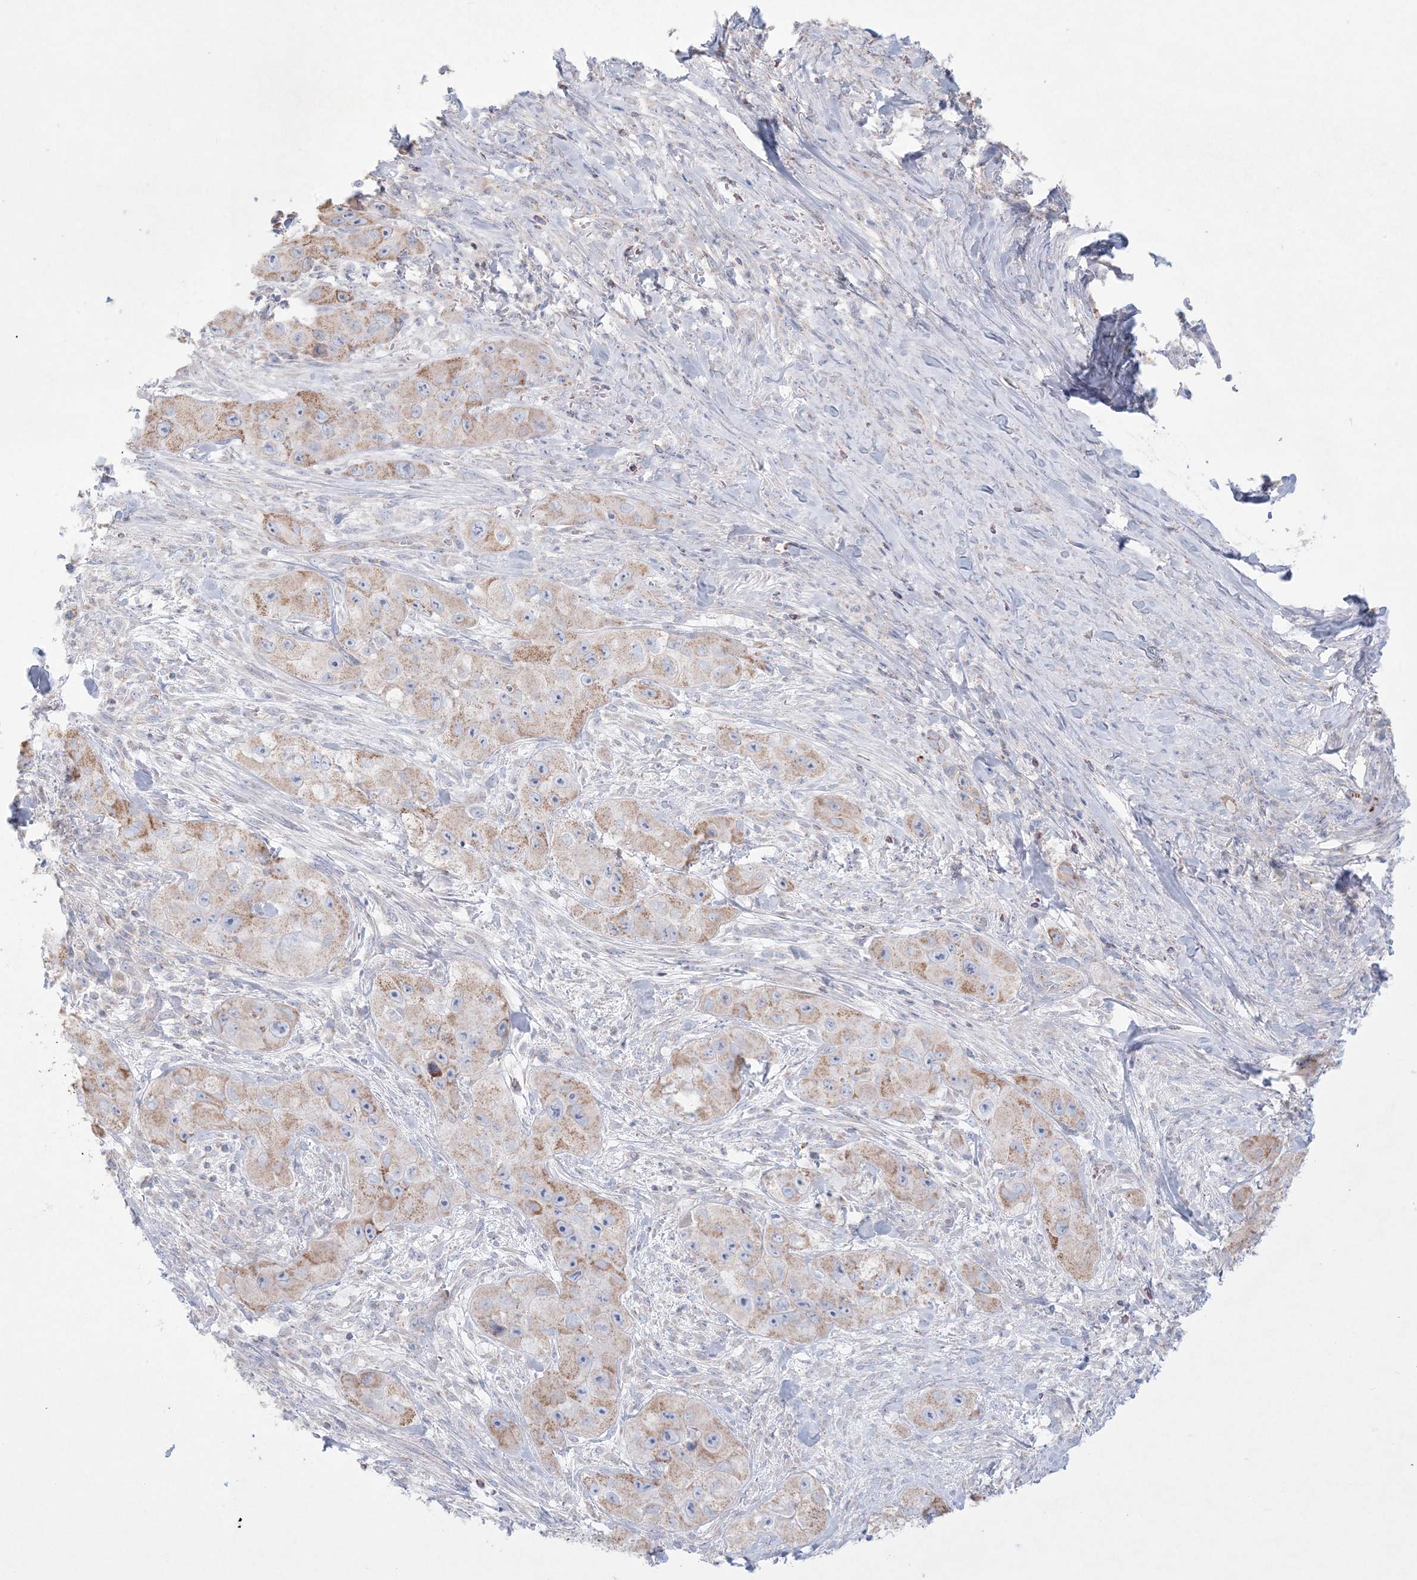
{"staining": {"intensity": "moderate", "quantity": "25%-75%", "location": "cytoplasmic/membranous"}, "tissue": "skin cancer", "cell_type": "Tumor cells", "image_type": "cancer", "snomed": [{"axis": "morphology", "description": "Squamous cell carcinoma, NOS"}, {"axis": "topography", "description": "Skin"}, {"axis": "topography", "description": "Subcutis"}], "caption": "IHC of human skin cancer shows medium levels of moderate cytoplasmic/membranous expression in approximately 25%-75% of tumor cells.", "gene": "KCTD6", "patient": {"sex": "male", "age": 73}}